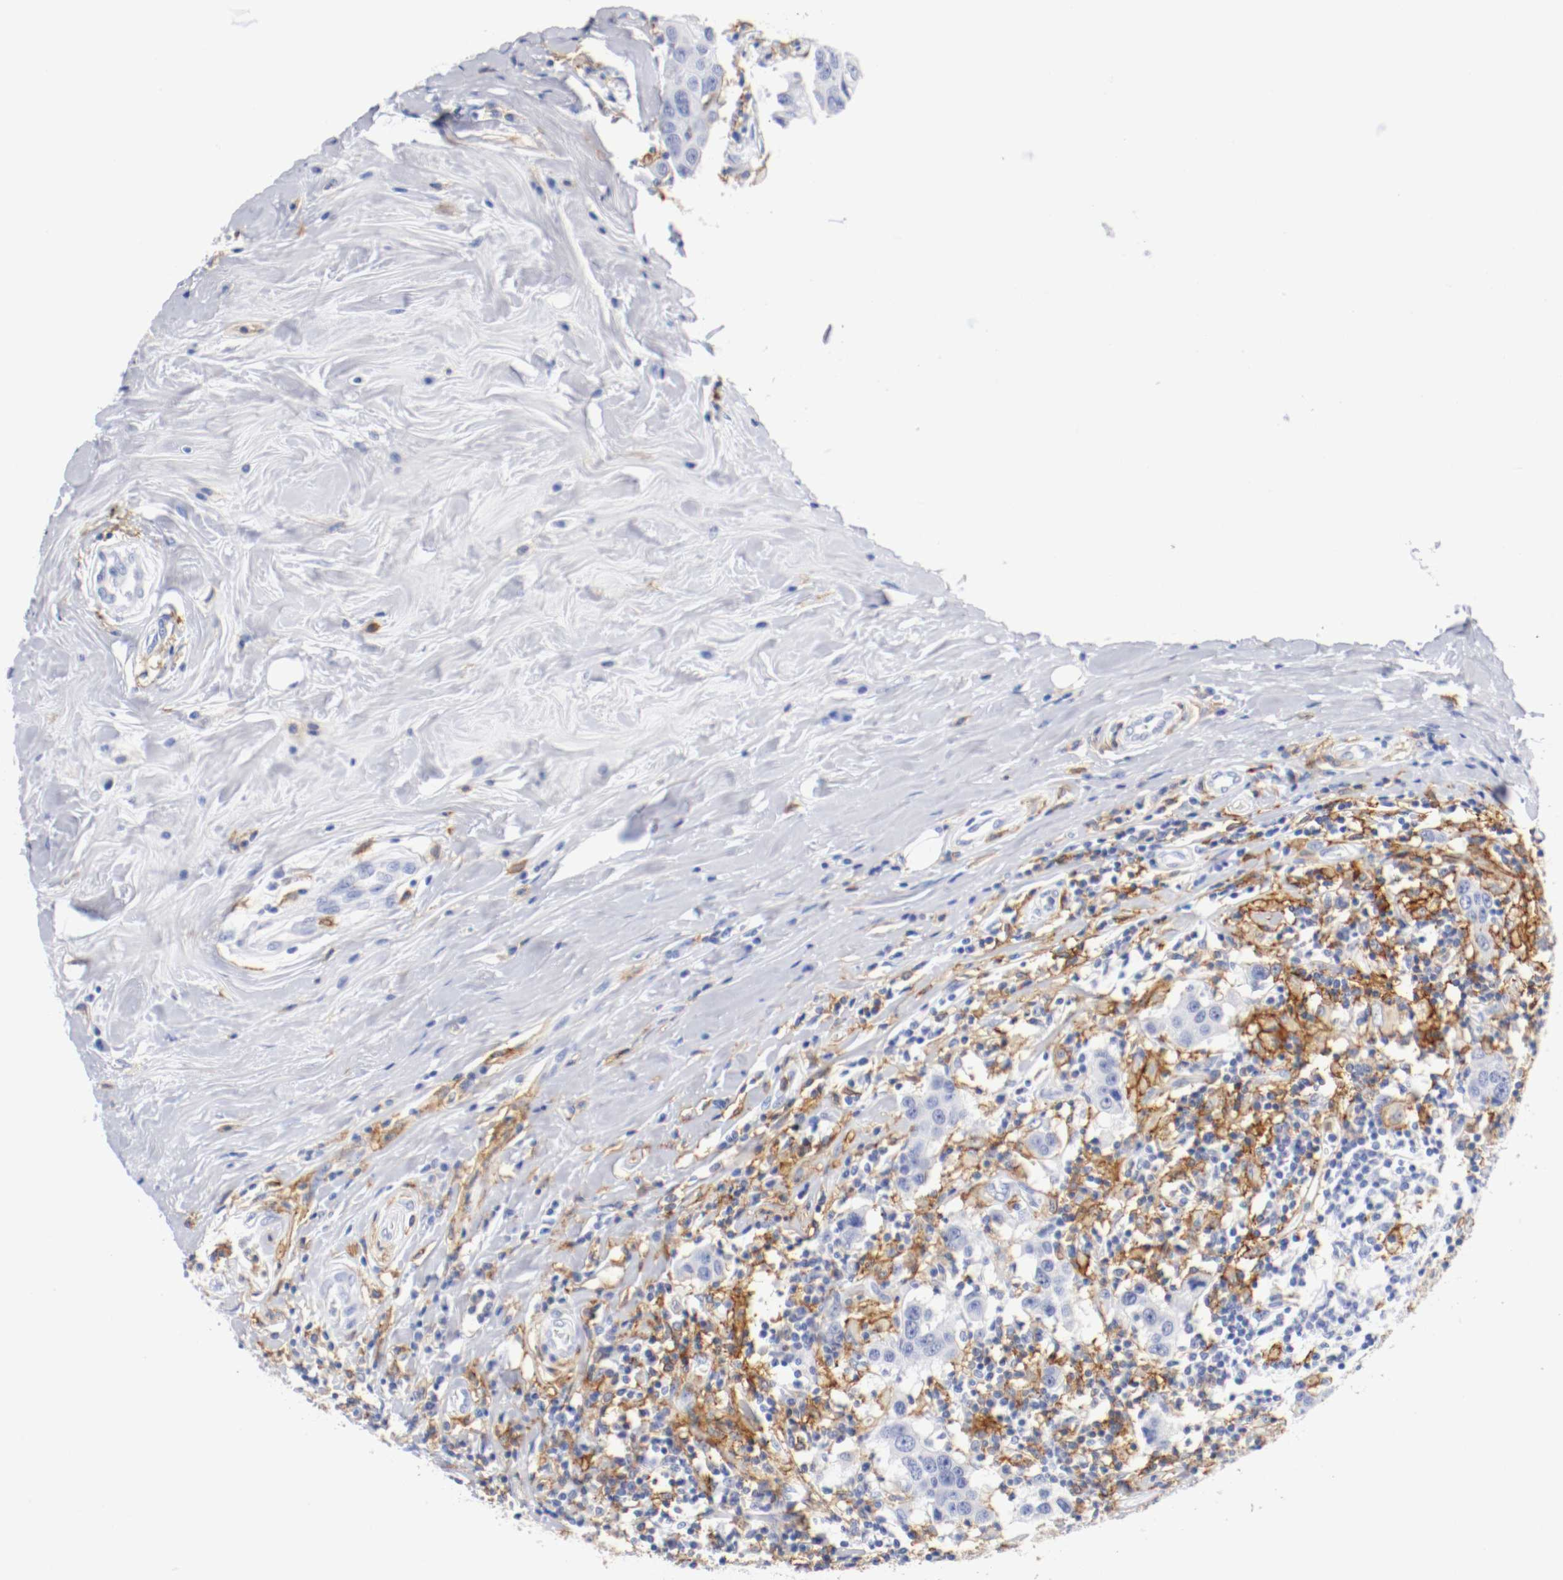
{"staining": {"intensity": "negative", "quantity": "none", "location": "none"}, "tissue": "breast cancer", "cell_type": "Tumor cells", "image_type": "cancer", "snomed": [{"axis": "morphology", "description": "Duct carcinoma"}, {"axis": "topography", "description": "Breast"}], "caption": "Immunohistochemistry micrograph of neoplastic tissue: intraductal carcinoma (breast) stained with DAB (3,3'-diaminobenzidine) exhibits no significant protein positivity in tumor cells.", "gene": "ITGAX", "patient": {"sex": "female", "age": 27}}